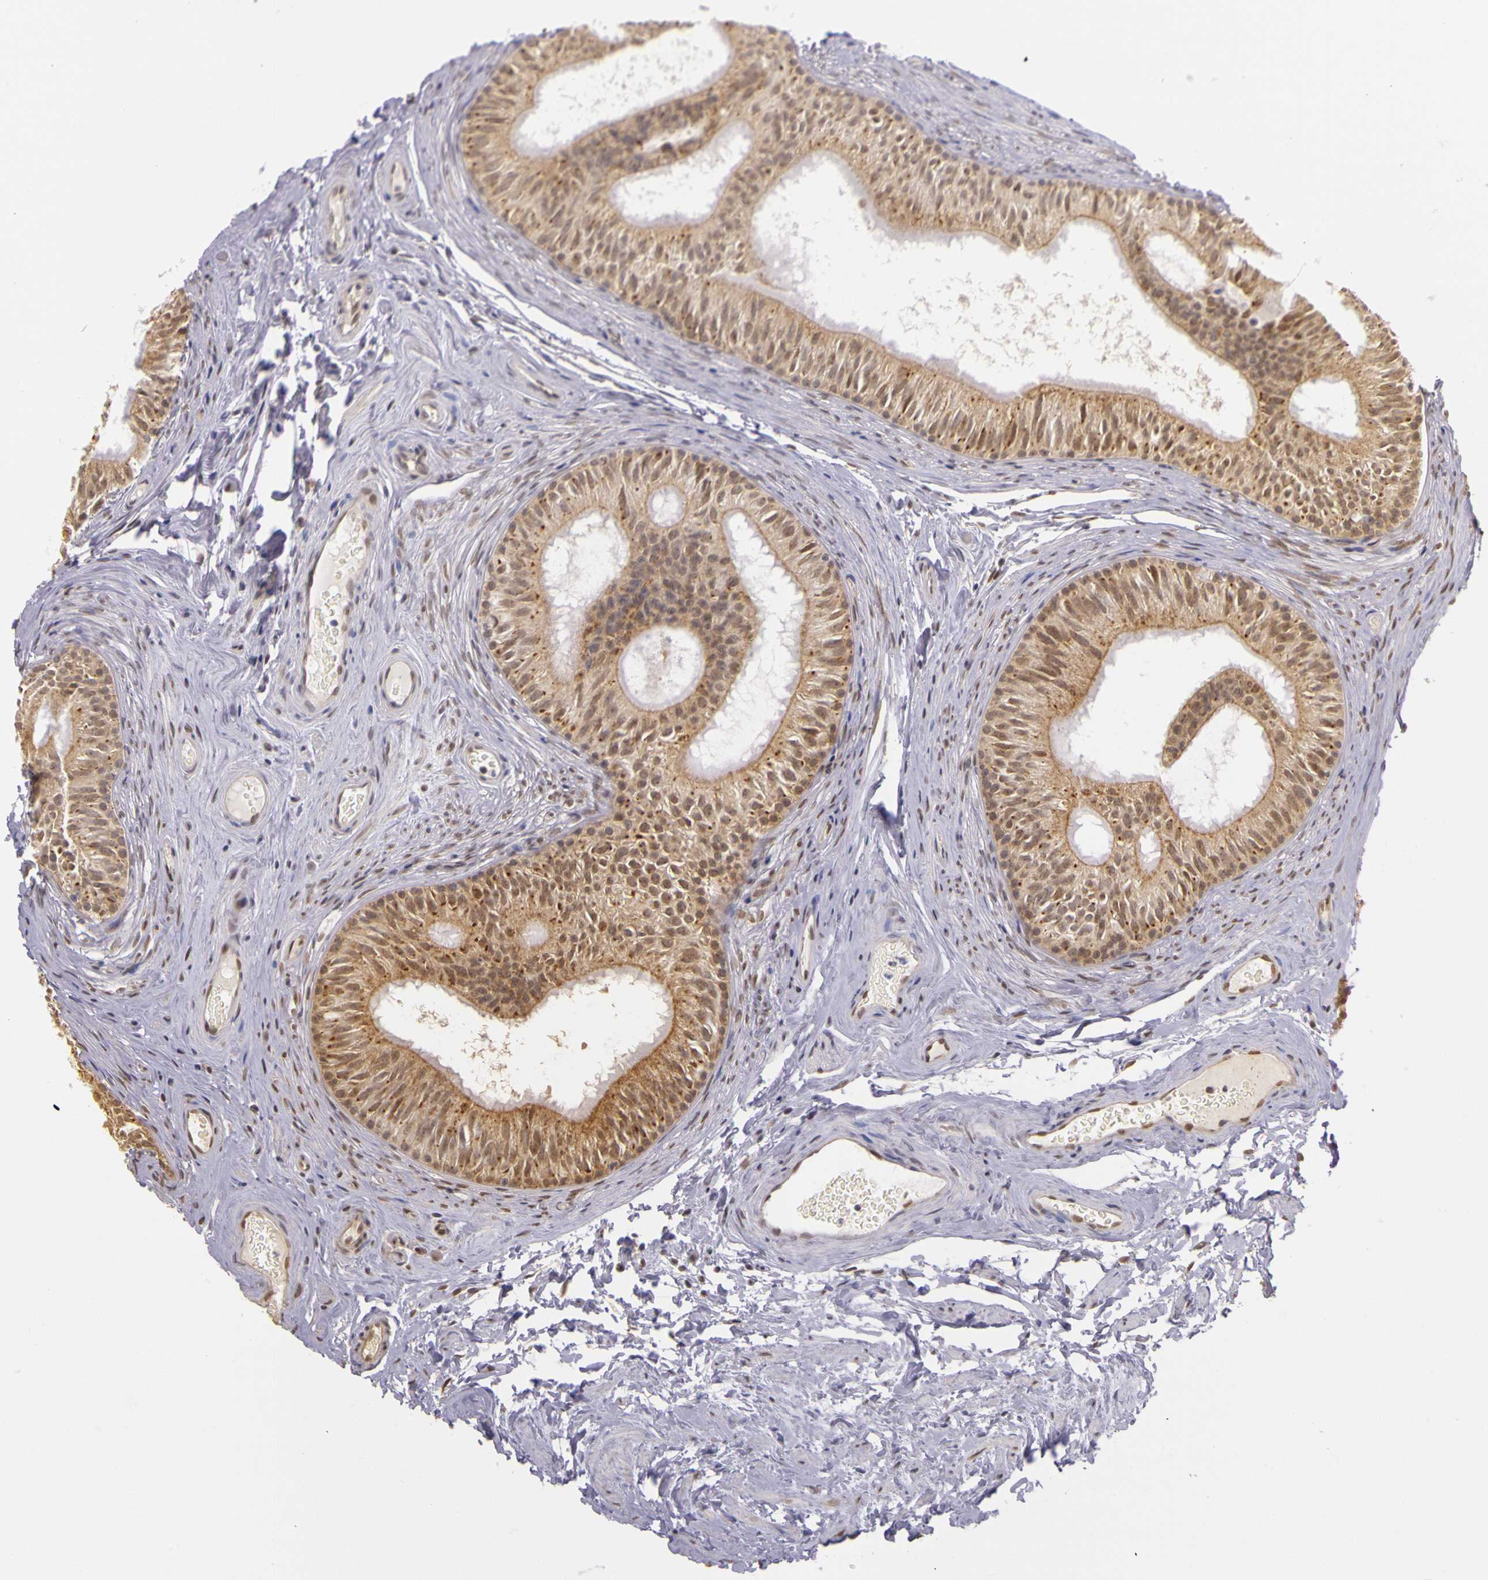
{"staining": {"intensity": "moderate", "quantity": ">75%", "location": "cytoplasmic/membranous,nuclear"}, "tissue": "epididymis", "cell_type": "Glandular cells", "image_type": "normal", "snomed": [{"axis": "morphology", "description": "Normal tissue, NOS"}, {"axis": "topography", "description": "Epididymis"}], "caption": "DAB immunohistochemical staining of unremarkable human epididymis displays moderate cytoplasmic/membranous,nuclear protein staining in about >75% of glandular cells. (Stains: DAB in brown, nuclei in blue, Microscopy: brightfield microscopy at high magnification).", "gene": "WDR13", "patient": {"sex": "male", "age": 32}}